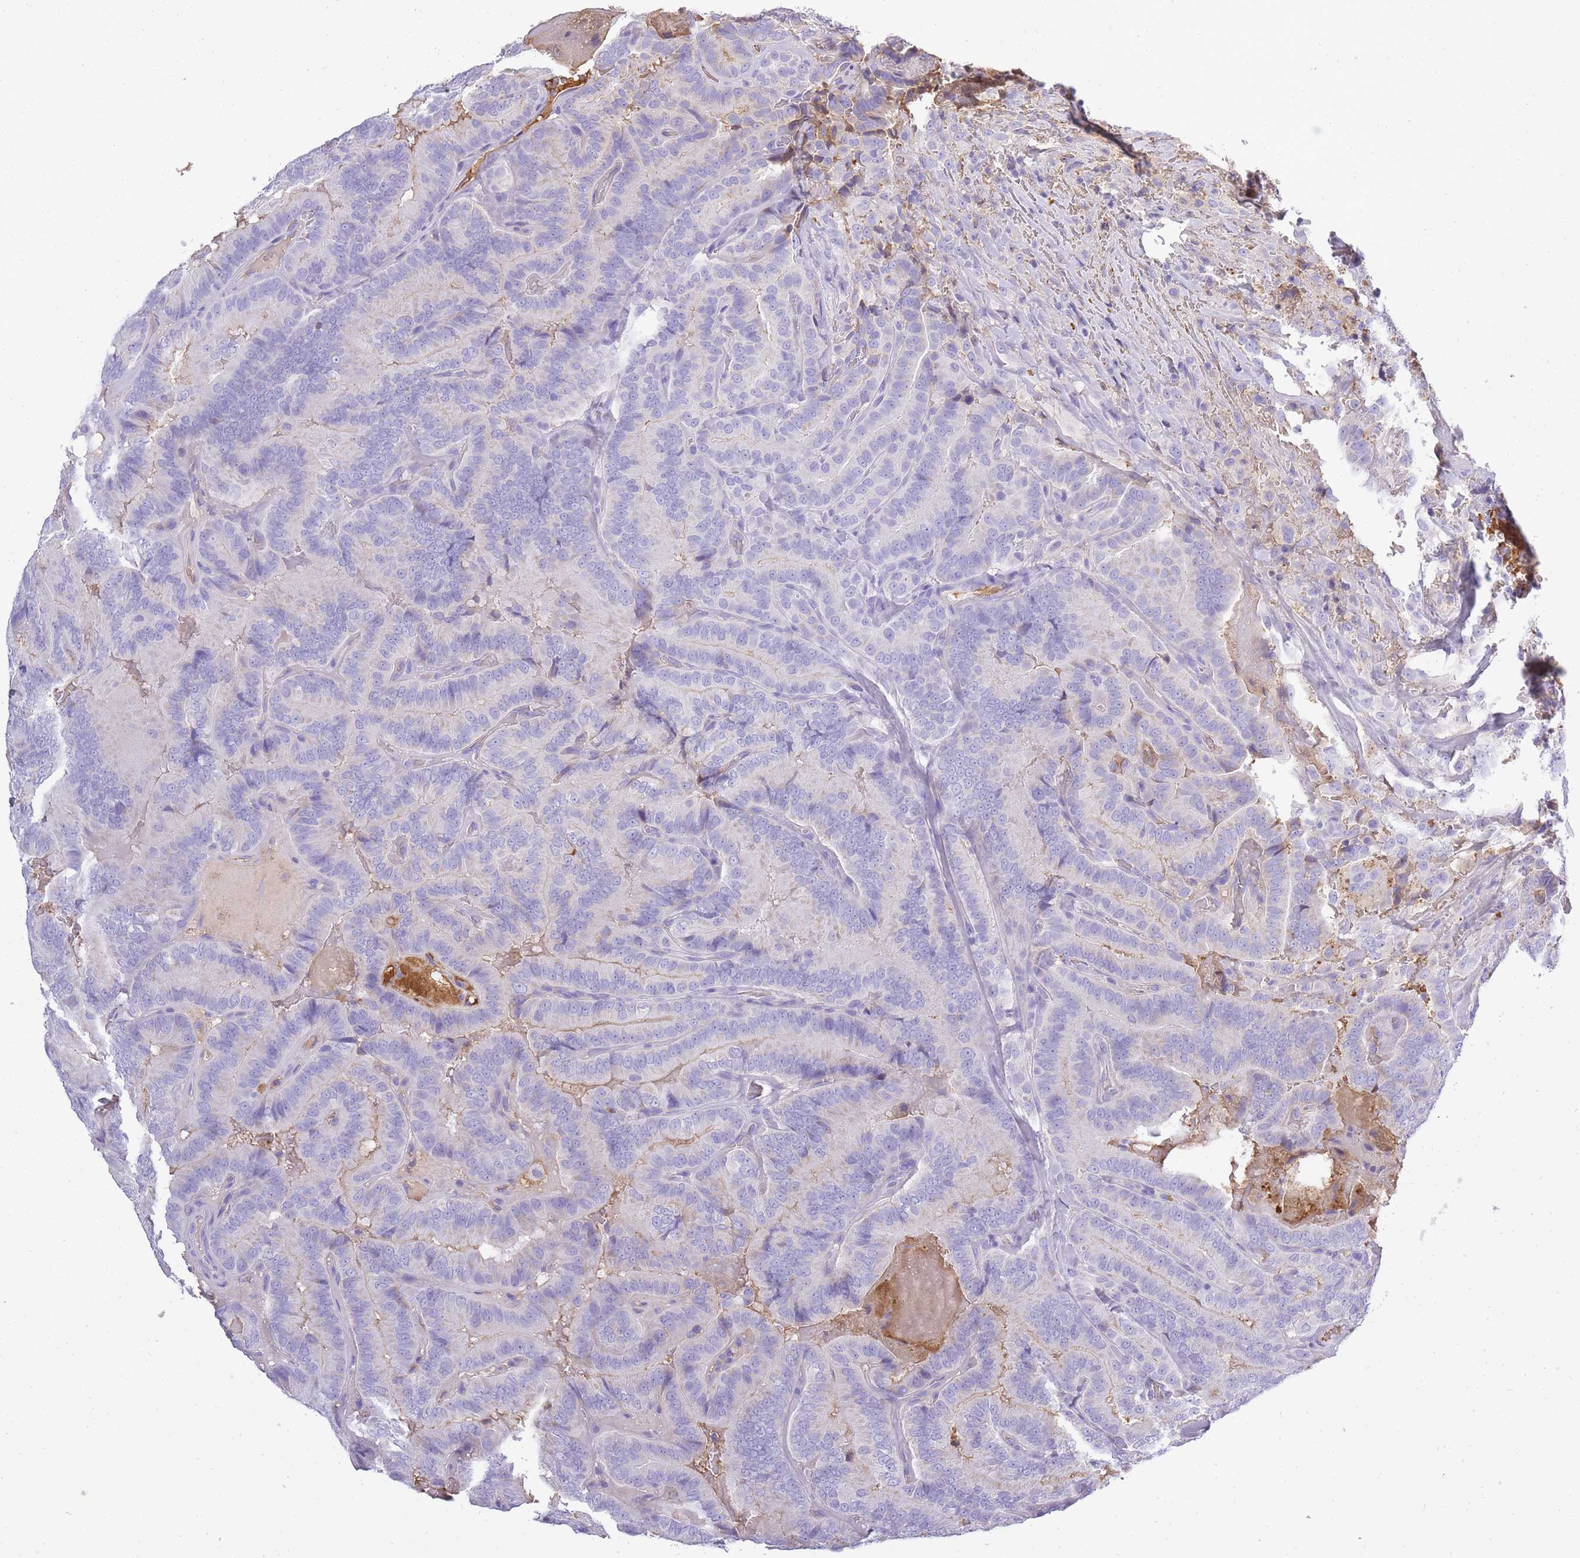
{"staining": {"intensity": "negative", "quantity": "none", "location": "none"}, "tissue": "thyroid cancer", "cell_type": "Tumor cells", "image_type": "cancer", "snomed": [{"axis": "morphology", "description": "Papillary adenocarcinoma, NOS"}, {"axis": "topography", "description": "Thyroid gland"}], "caption": "Immunohistochemistry histopathology image of neoplastic tissue: papillary adenocarcinoma (thyroid) stained with DAB (3,3'-diaminobenzidine) demonstrates no significant protein expression in tumor cells.", "gene": "IGKV1D-42", "patient": {"sex": "male", "age": 61}}